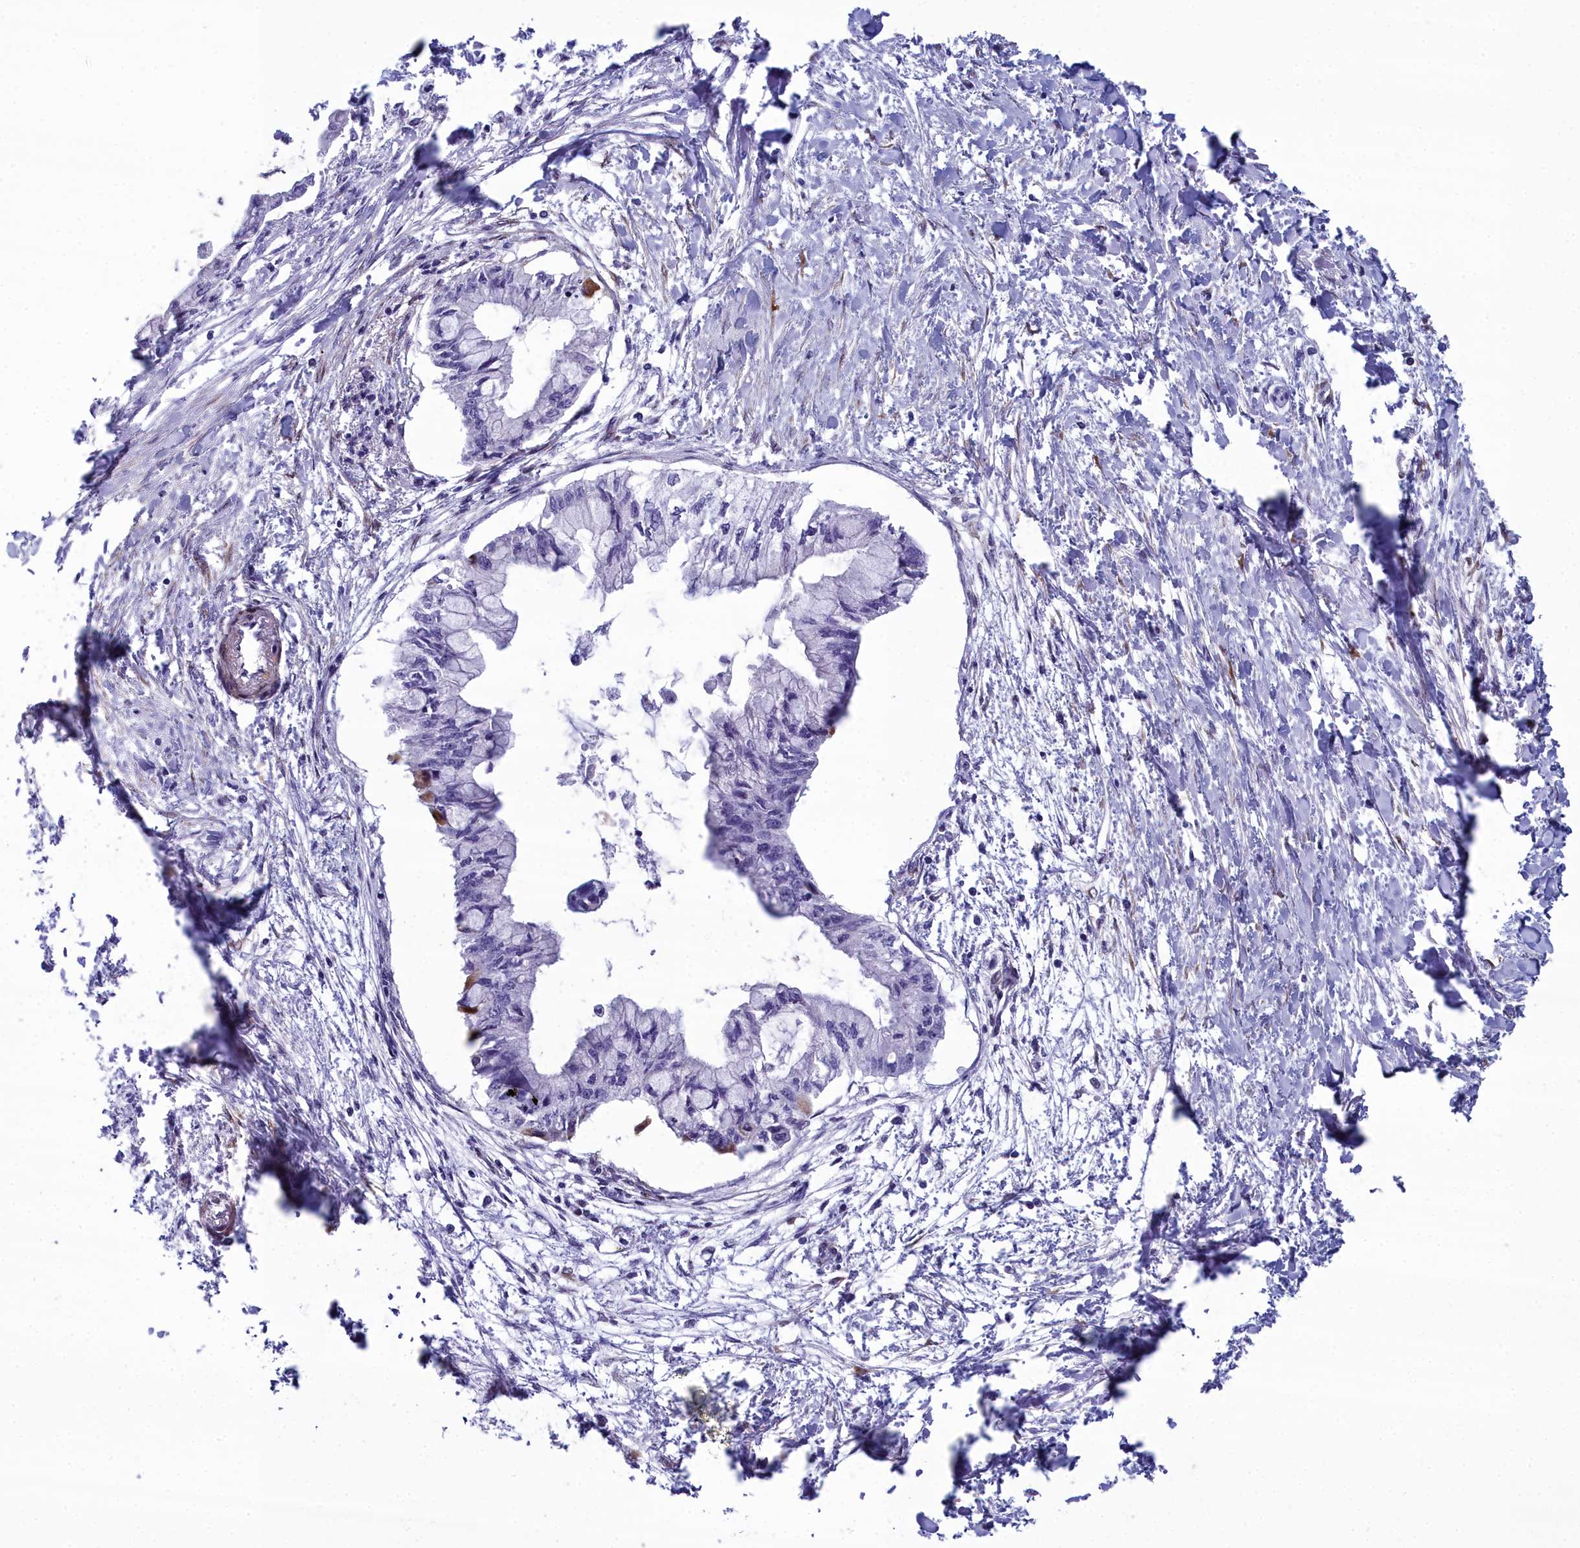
{"staining": {"intensity": "negative", "quantity": "none", "location": "none"}, "tissue": "pancreatic cancer", "cell_type": "Tumor cells", "image_type": "cancer", "snomed": [{"axis": "morphology", "description": "Adenocarcinoma, NOS"}, {"axis": "topography", "description": "Pancreas"}], "caption": "A high-resolution histopathology image shows IHC staining of adenocarcinoma (pancreatic), which reveals no significant staining in tumor cells.", "gene": "PPP1R14A", "patient": {"sex": "male", "age": 48}}